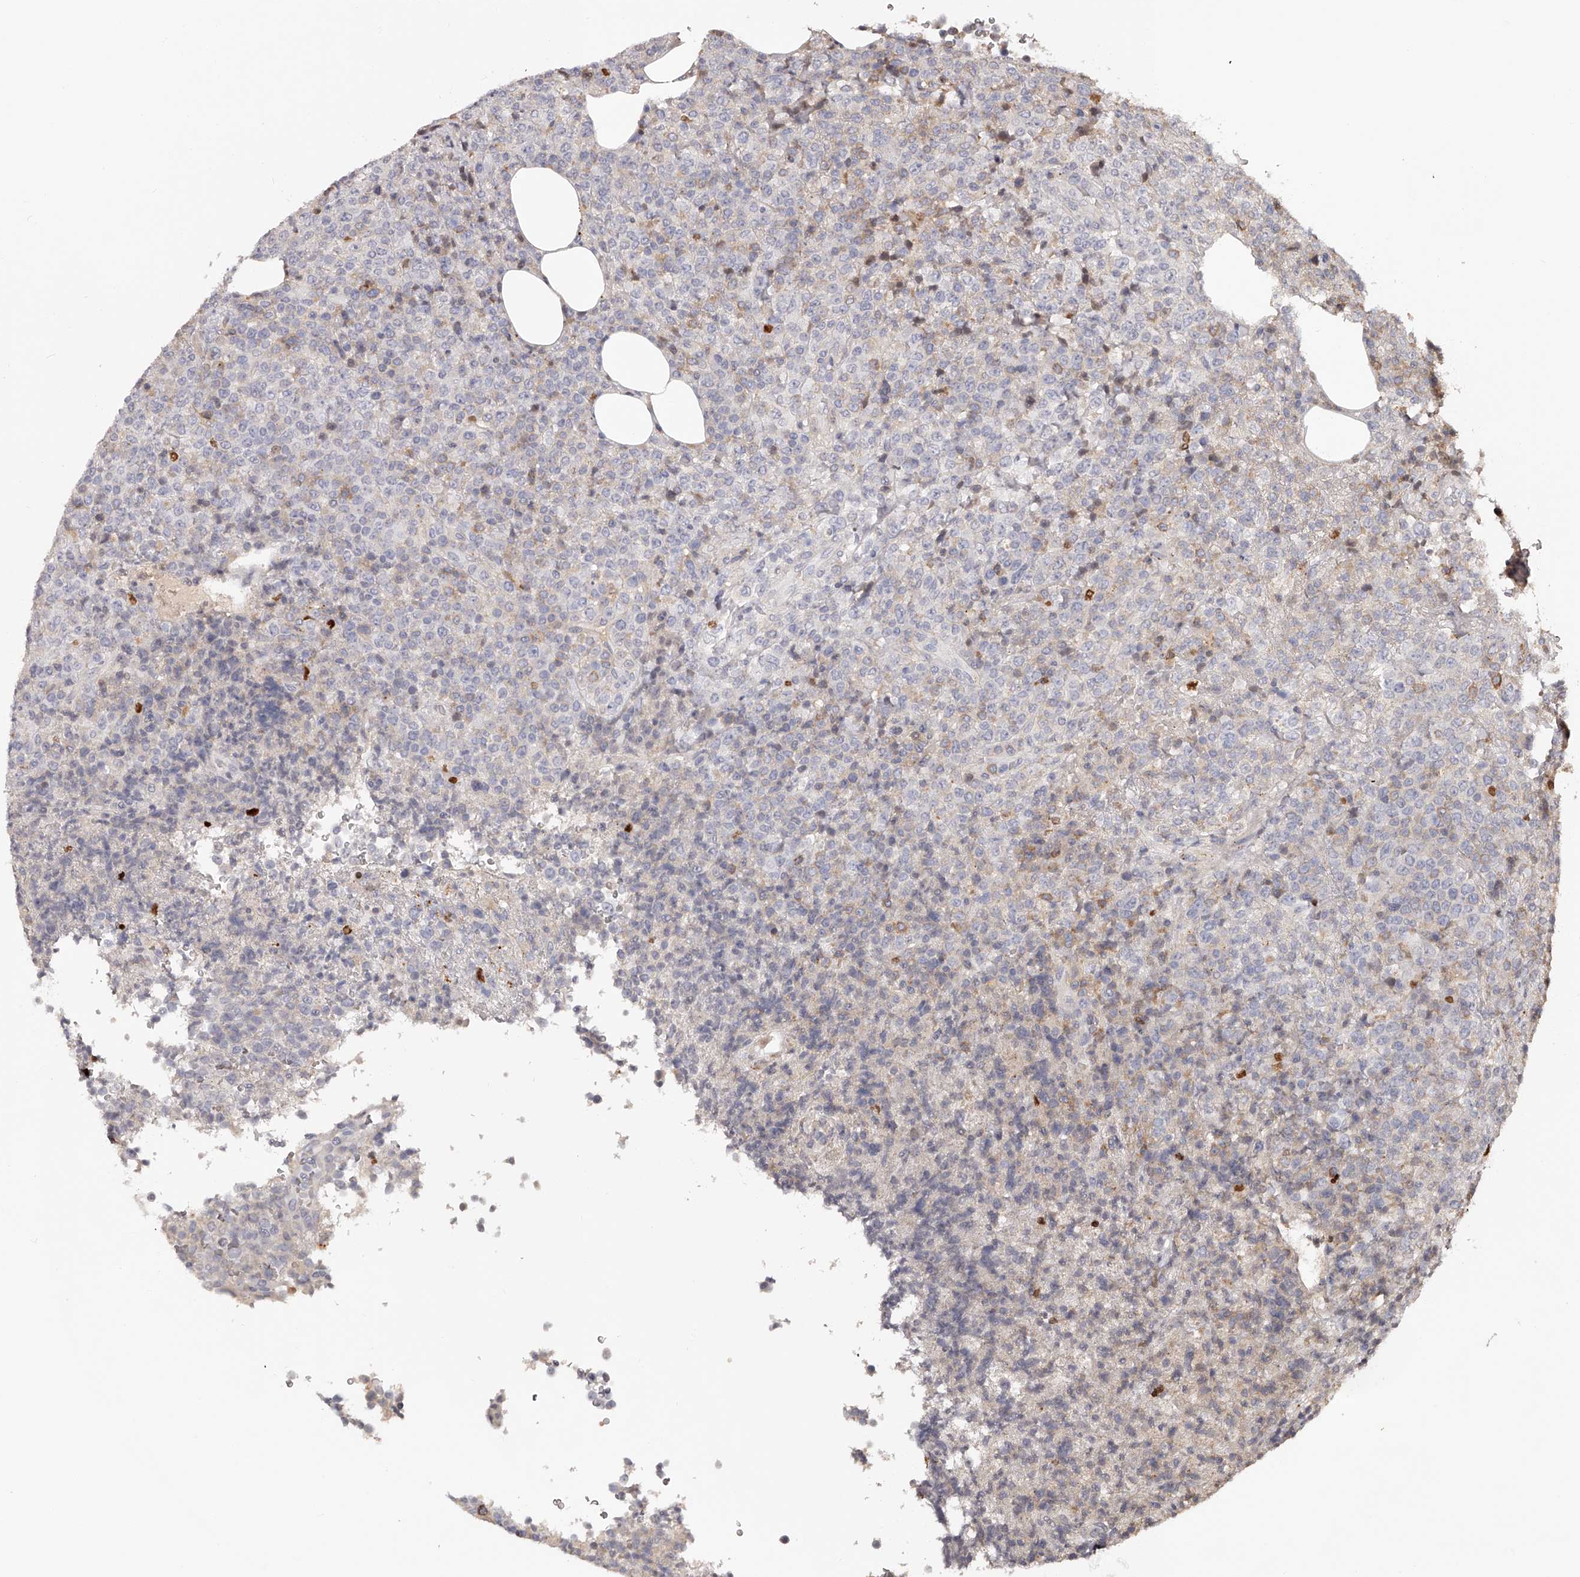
{"staining": {"intensity": "negative", "quantity": "none", "location": "none"}, "tissue": "lymphoma", "cell_type": "Tumor cells", "image_type": "cancer", "snomed": [{"axis": "morphology", "description": "Malignant lymphoma, non-Hodgkin's type, High grade"}, {"axis": "topography", "description": "Lymph node"}], "caption": "A micrograph of human lymphoma is negative for staining in tumor cells.", "gene": "SLC35D3", "patient": {"sex": "male", "age": 13}}